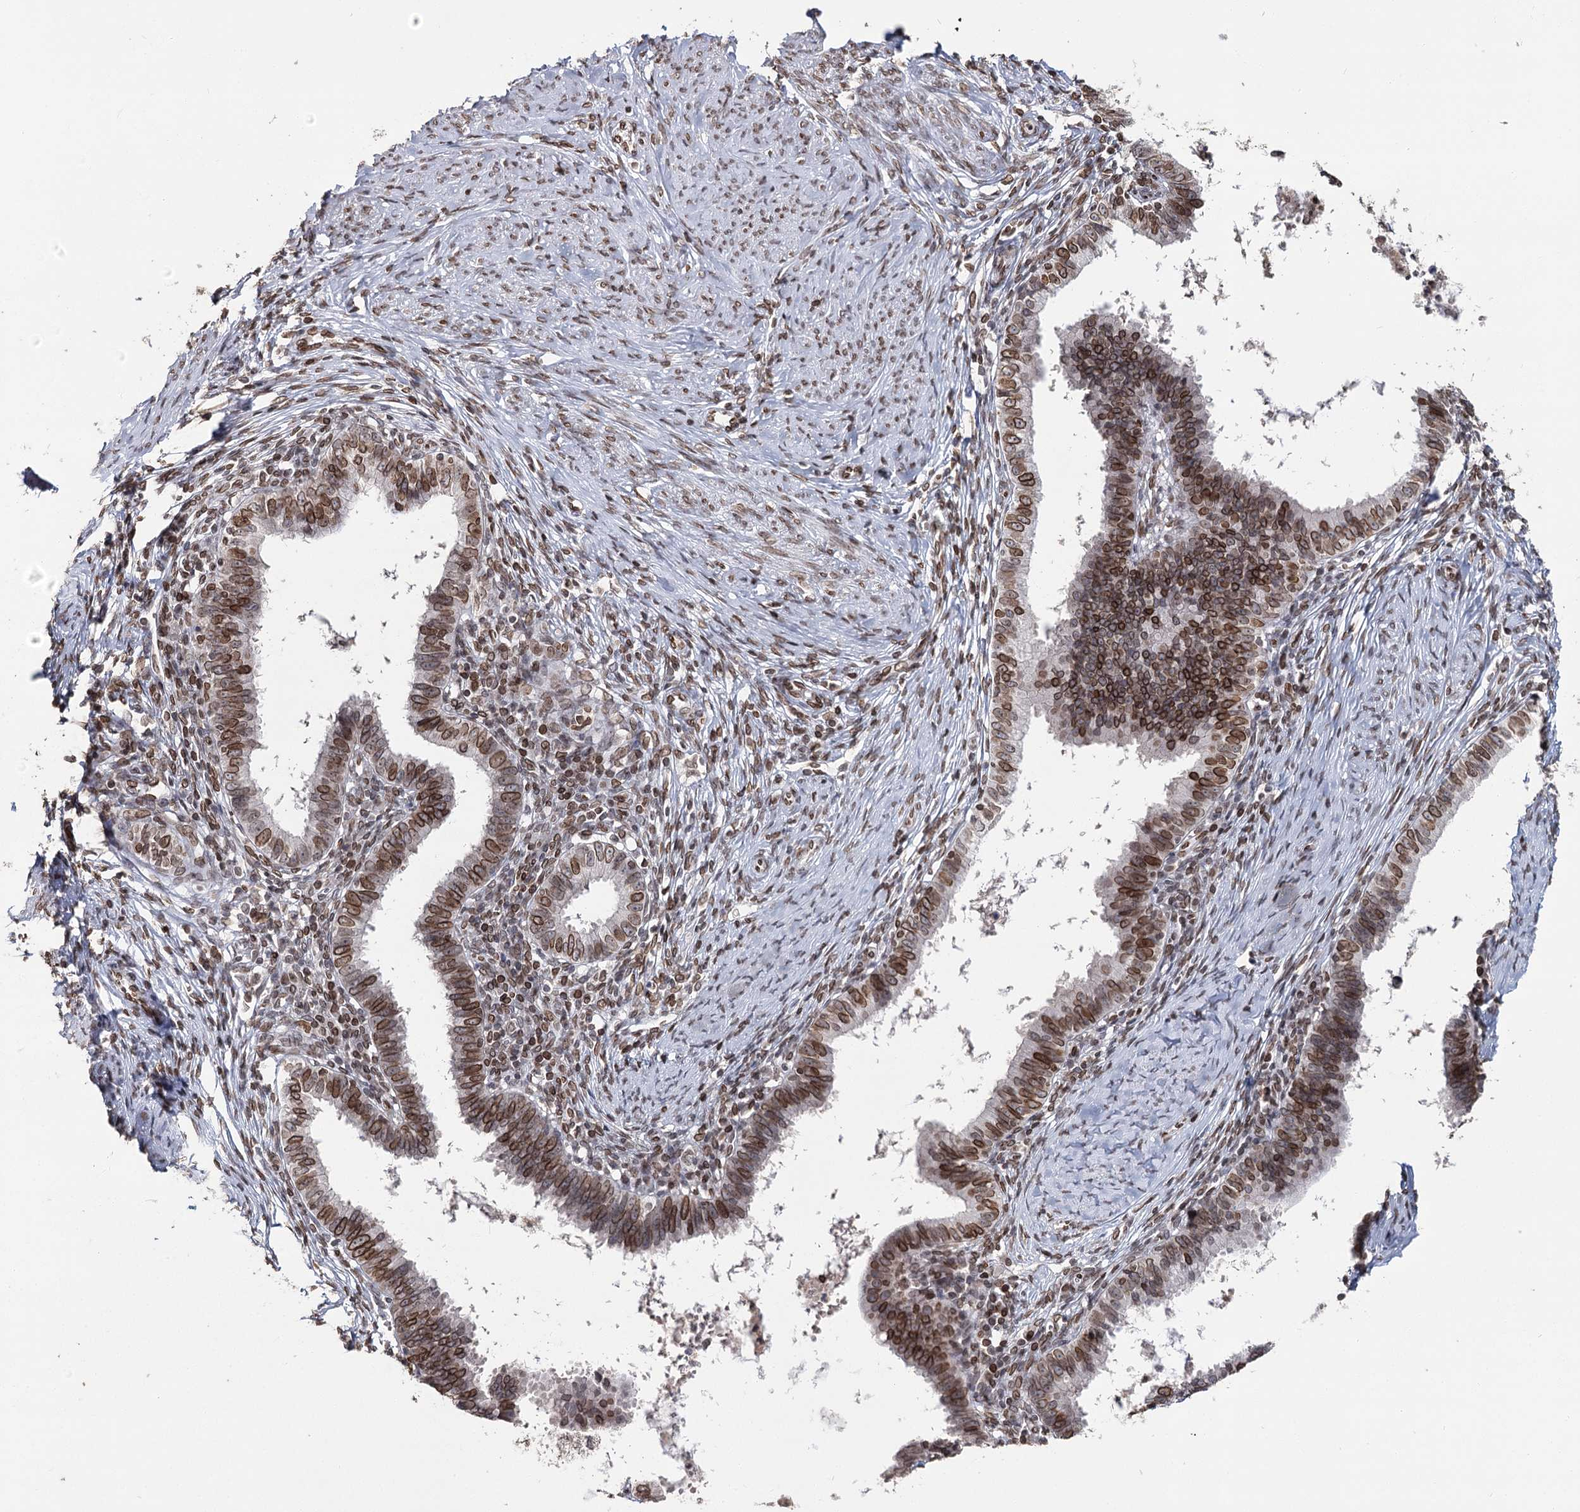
{"staining": {"intensity": "strong", "quantity": ">75%", "location": "cytoplasmic/membranous,nuclear"}, "tissue": "cervical cancer", "cell_type": "Tumor cells", "image_type": "cancer", "snomed": [{"axis": "morphology", "description": "Adenocarcinoma, NOS"}, {"axis": "topography", "description": "Cervix"}], "caption": "A high amount of strong cytoplasmic/membranous and nuclear expression is identified in approximately >75% of tumor cells in cervical adenocarcinoma tissue. The staining is performed using DAB (3,3'-diaminobenzidine) brown chromogen to label protein expression. The nuclei are counter-stained blue using hematoxylin.", "gene": "KIAA0930", "patient": {"sex": "female", "age": 36}}